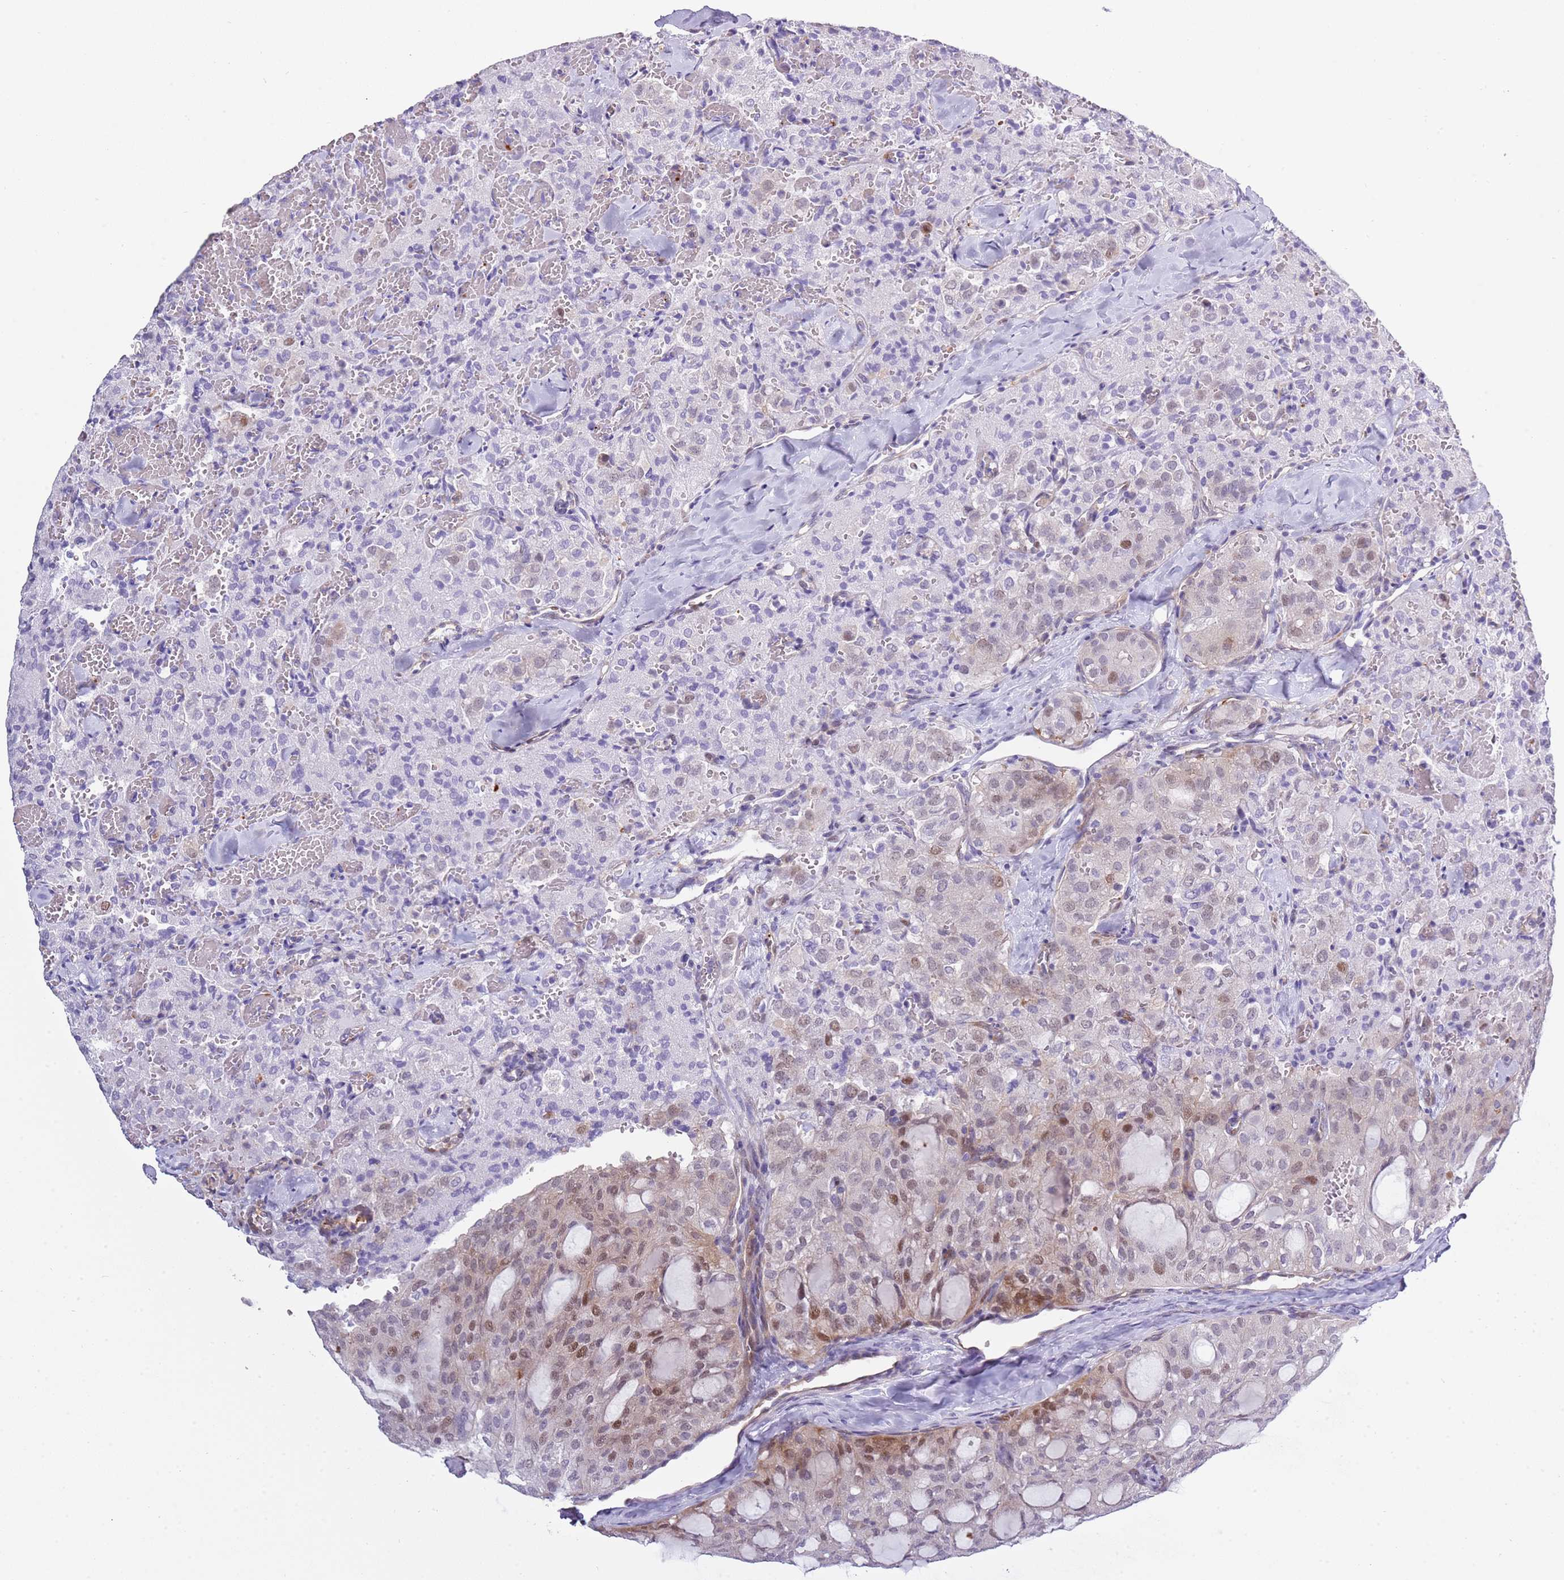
{"staining": {"intensity": "moderate", "quantity": "<25%", "location": "nuclear"}, "tissue": "thyroid cancer", "cell_type": "Tumor cells", "image_type": "cancer", "snomed": [{"axis": "morphology", "description": "Follicular adenoma carcinoma, NOS"}, {"axis": "topography", "description": "Thyroid gland"}], "caption": "A photomicrograph of thyroid cancer (follicular adenoma carcinoma) stained for a protein exhibits moderate nuclear brown staining in tumor cells.", "gene": "NBPF6", "patient": {"sex": "male", "age": 75}}